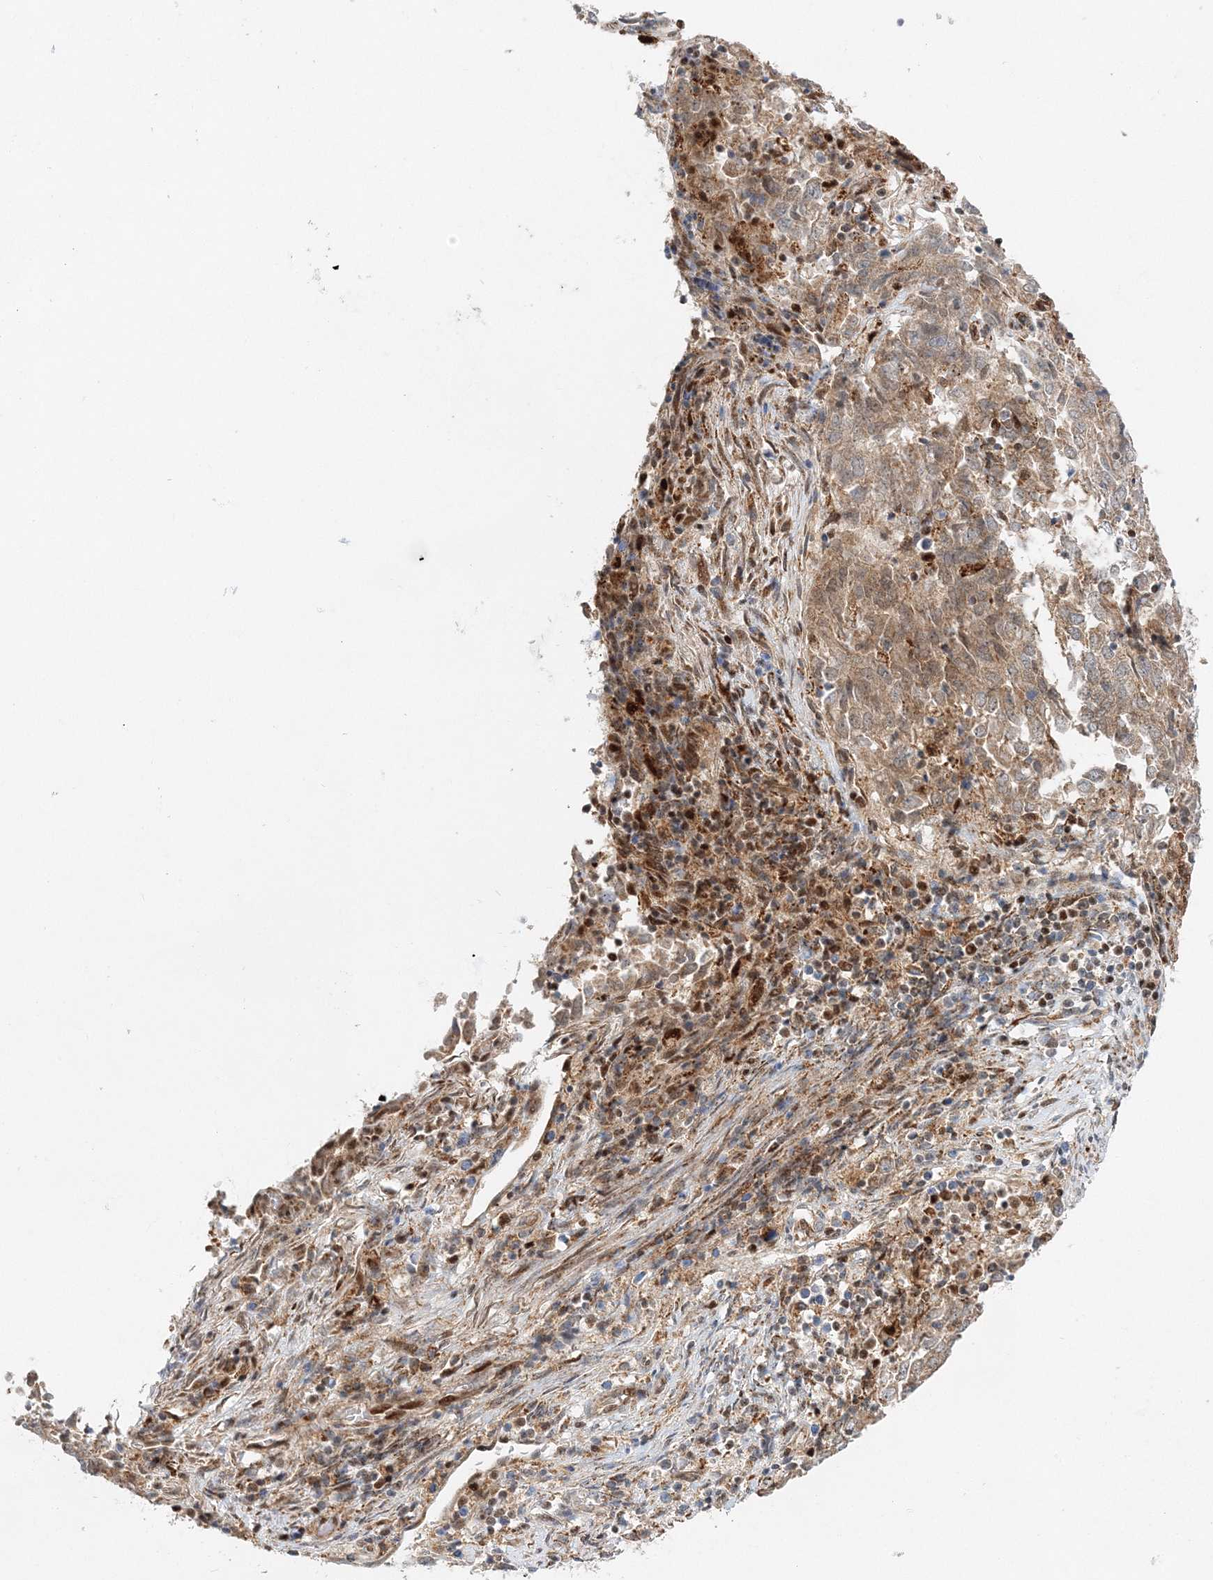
{"staining": {"intensity": "moderate", "quantity": ">75%", "location": "cytoplasmic/membranous"}, "tissue": "endometrial cancer", "cell_type": "Tumor cells", "image_type": "cancer", "snomed": [{"axis": "morphology", "description": "Adenocarcinoma, NOS"}, {"axis": "topography", "description": "Endometrium"}], "caption": "A high-resolution image shows immunohistochemistry staining of endometrial cancer (adenocarcinoma), which reveals moderate cytoplasmic/membranous staining in about >75% of tumor cells. (brown staining indicates protein expression, while blue staining denotes nuclei).", "gene": "RAB11FIP2", "patient": {"sex": "female", "age": 80}}